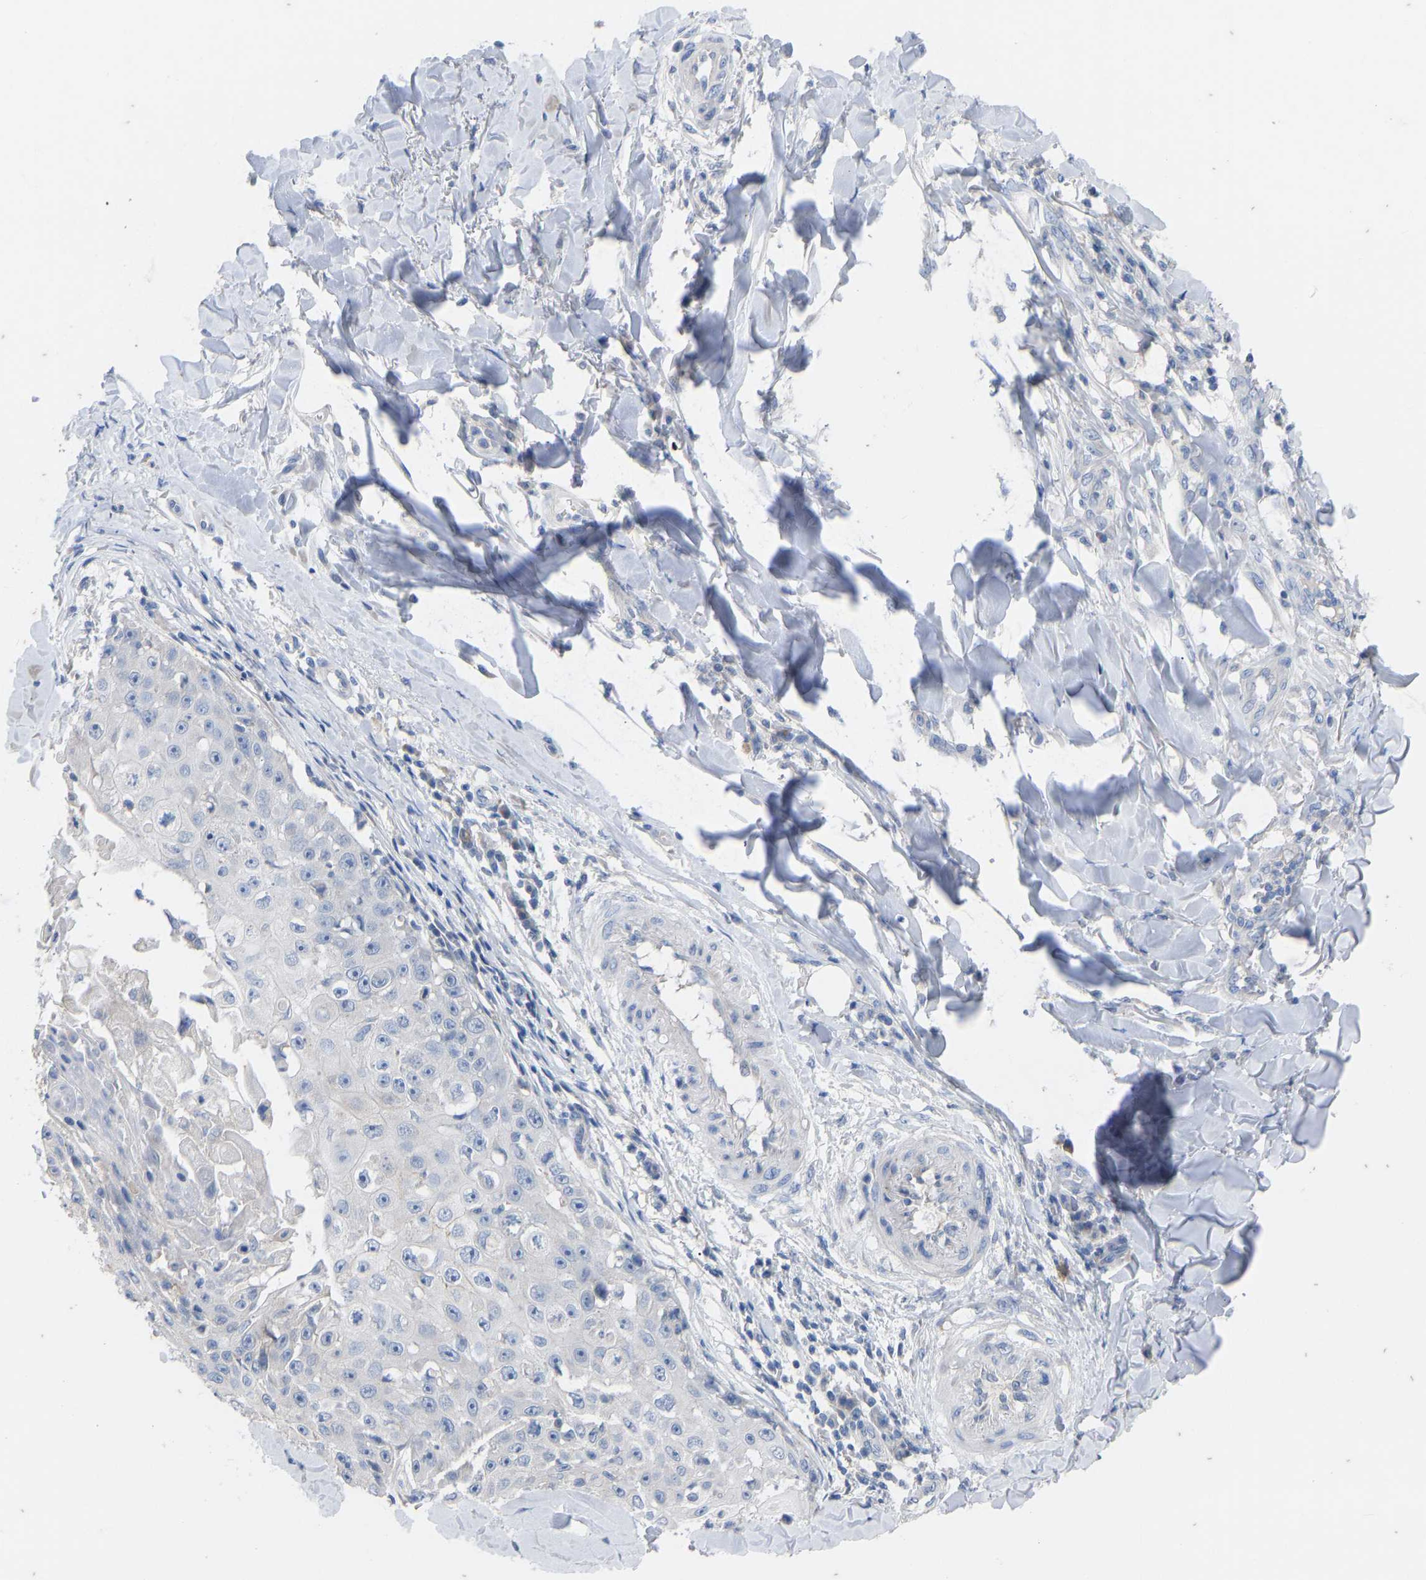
{"staining": {"intensity": "negative", "quantity": "none", "location": "none"}, "tissue": "skin cancer", "cell_type": "Tumor cells", "image_type": "cancer", "snomed": [{"axis": "morphology", "description": "Squamous cell carcinoma, NOS"}, {"axis": "topography", "description": "Skin"}], "caption": "The immunohistochemistry (IHC) histopathology image has no significant expression in tumor cells of skin squamous cell carcinoma tissue.", "gene": "OLIG2", "patient": {"sex": "male", "age": 86}}